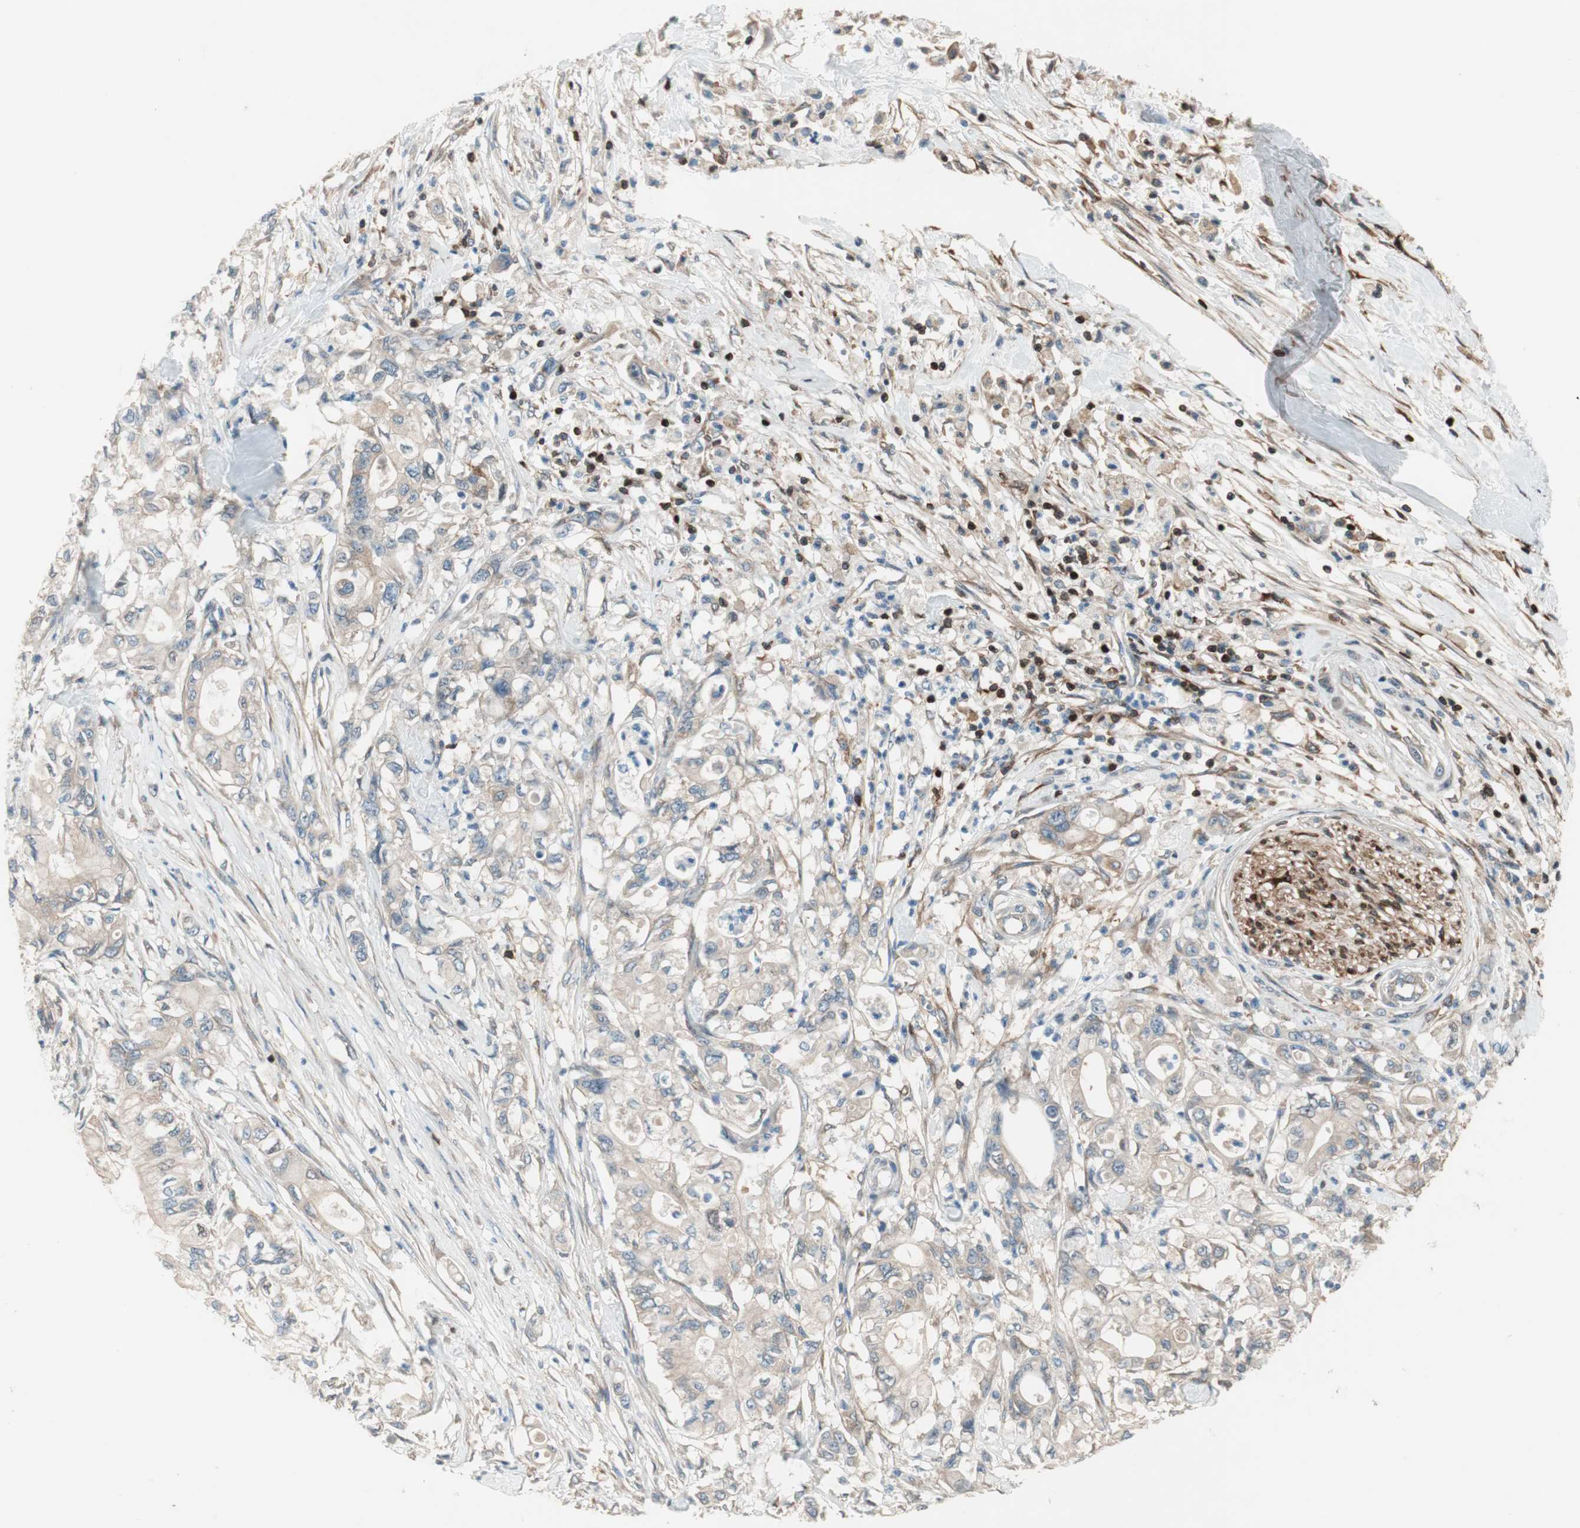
{"staining": {"intensity": "weak", "quantity": "25%-75%", "location": "cytoplasmic/membranous"}, "tissue": "pancreatic cancer", "cell_type": "Tumor cells", "image_type": "cancer", "snomed": [{"axis": "morphology", "description": "Adenocarcinoma, NOS"}, {"axis": "topography", "description": "Pancreas"}], "caption": "Pancreatic adenocarcinoma stained with a protein marker exhibits weak staining in tumor cells.", "gene": "BIN1", "patient": {"sex": "male", "age": 79}}